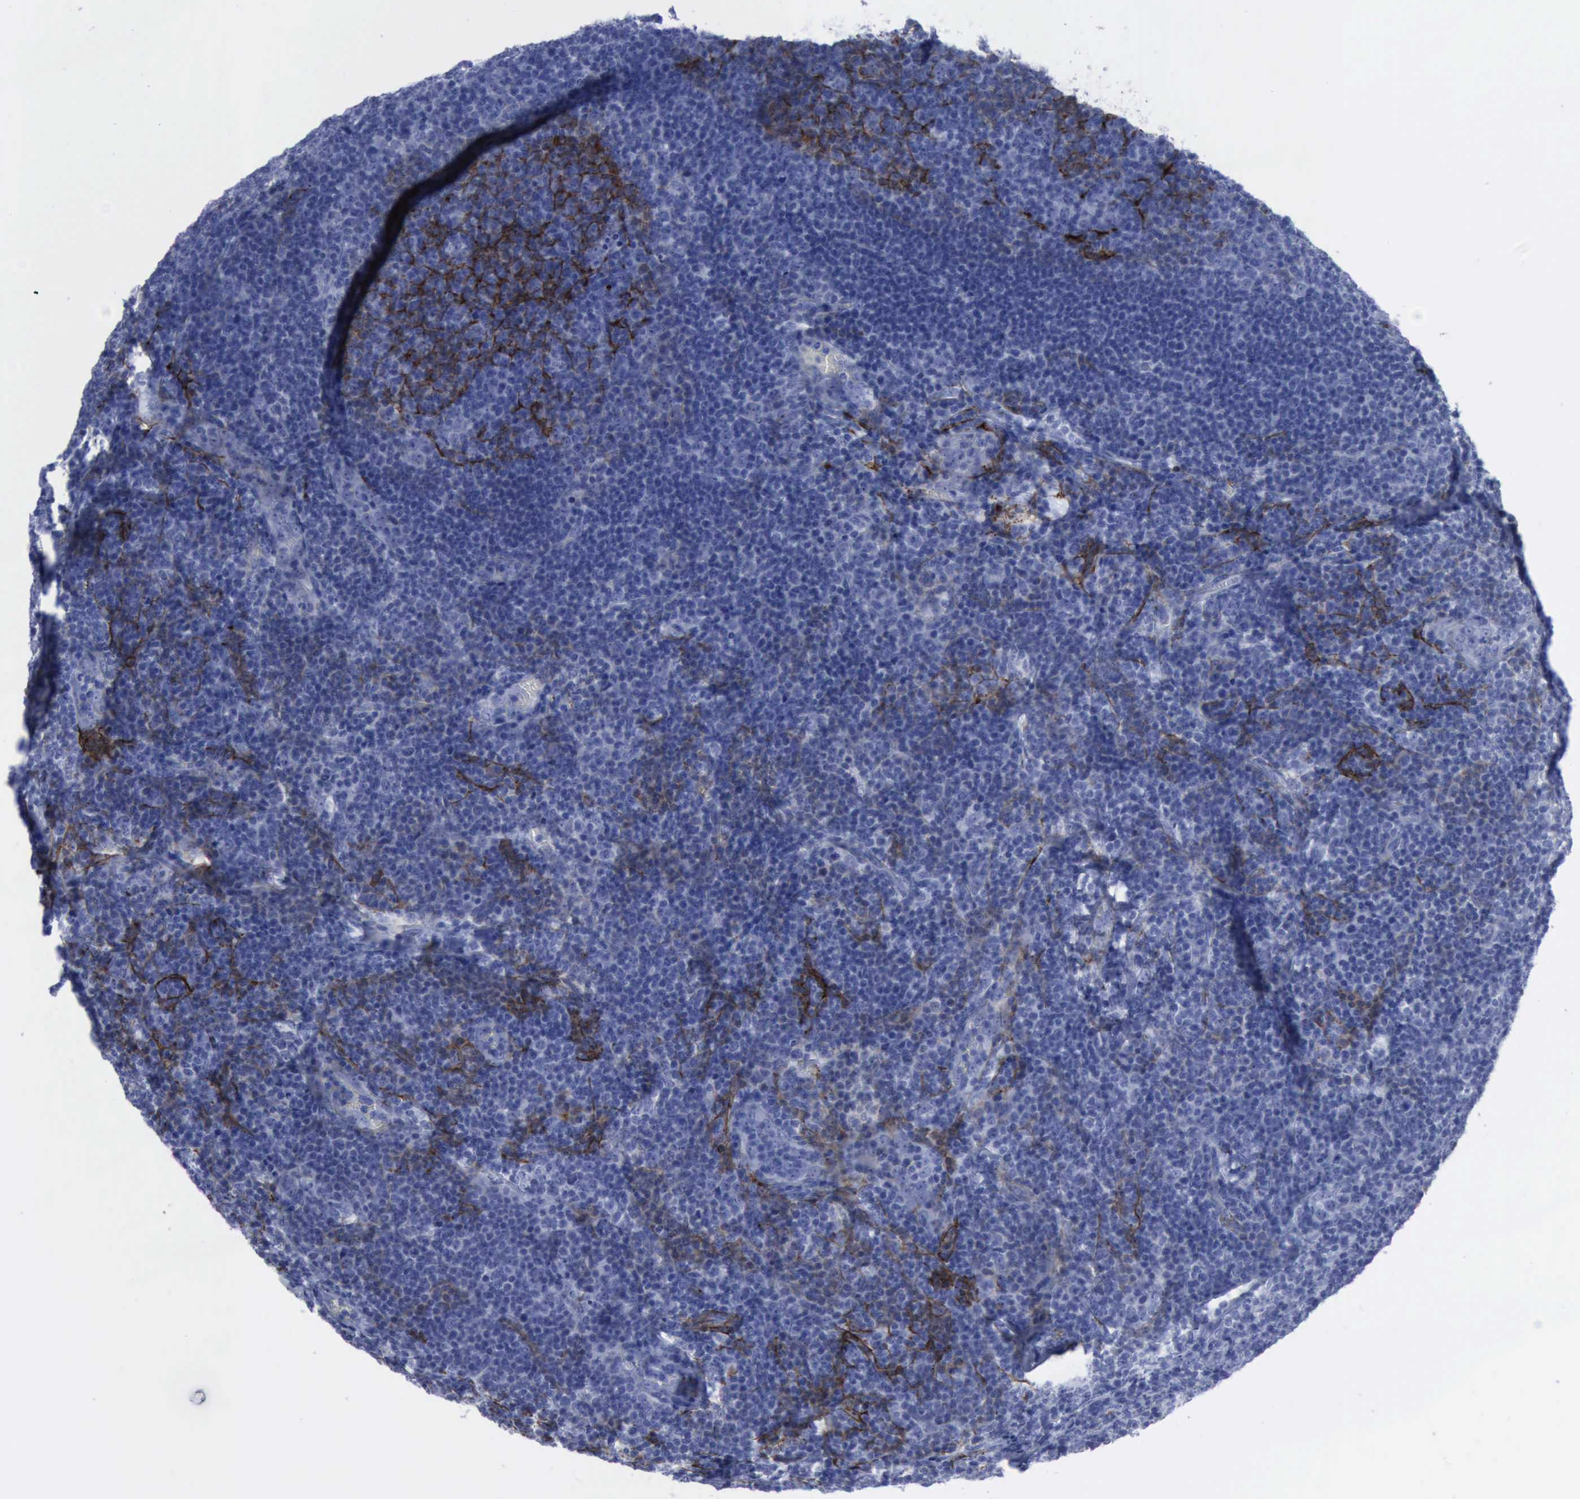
{"staining": {"intensity": "negative", "quantity": "none", "location": "none"}, "tissue": "lymphoma", "cell_type": "Tumor cells", "image_type": "cancer", "snomed": [{"axis": "morphology", "description": "Malignant lymphoma, non-Hodgkin's type, Low grade"}, {"axis": "topography", "description": "Lymph node"}], "caption": "A photomicrograph of human lymphoma is negative for staining in tumor cells.", "gene": "NGFR", "patient": {"sex": "male", "age": 74}}